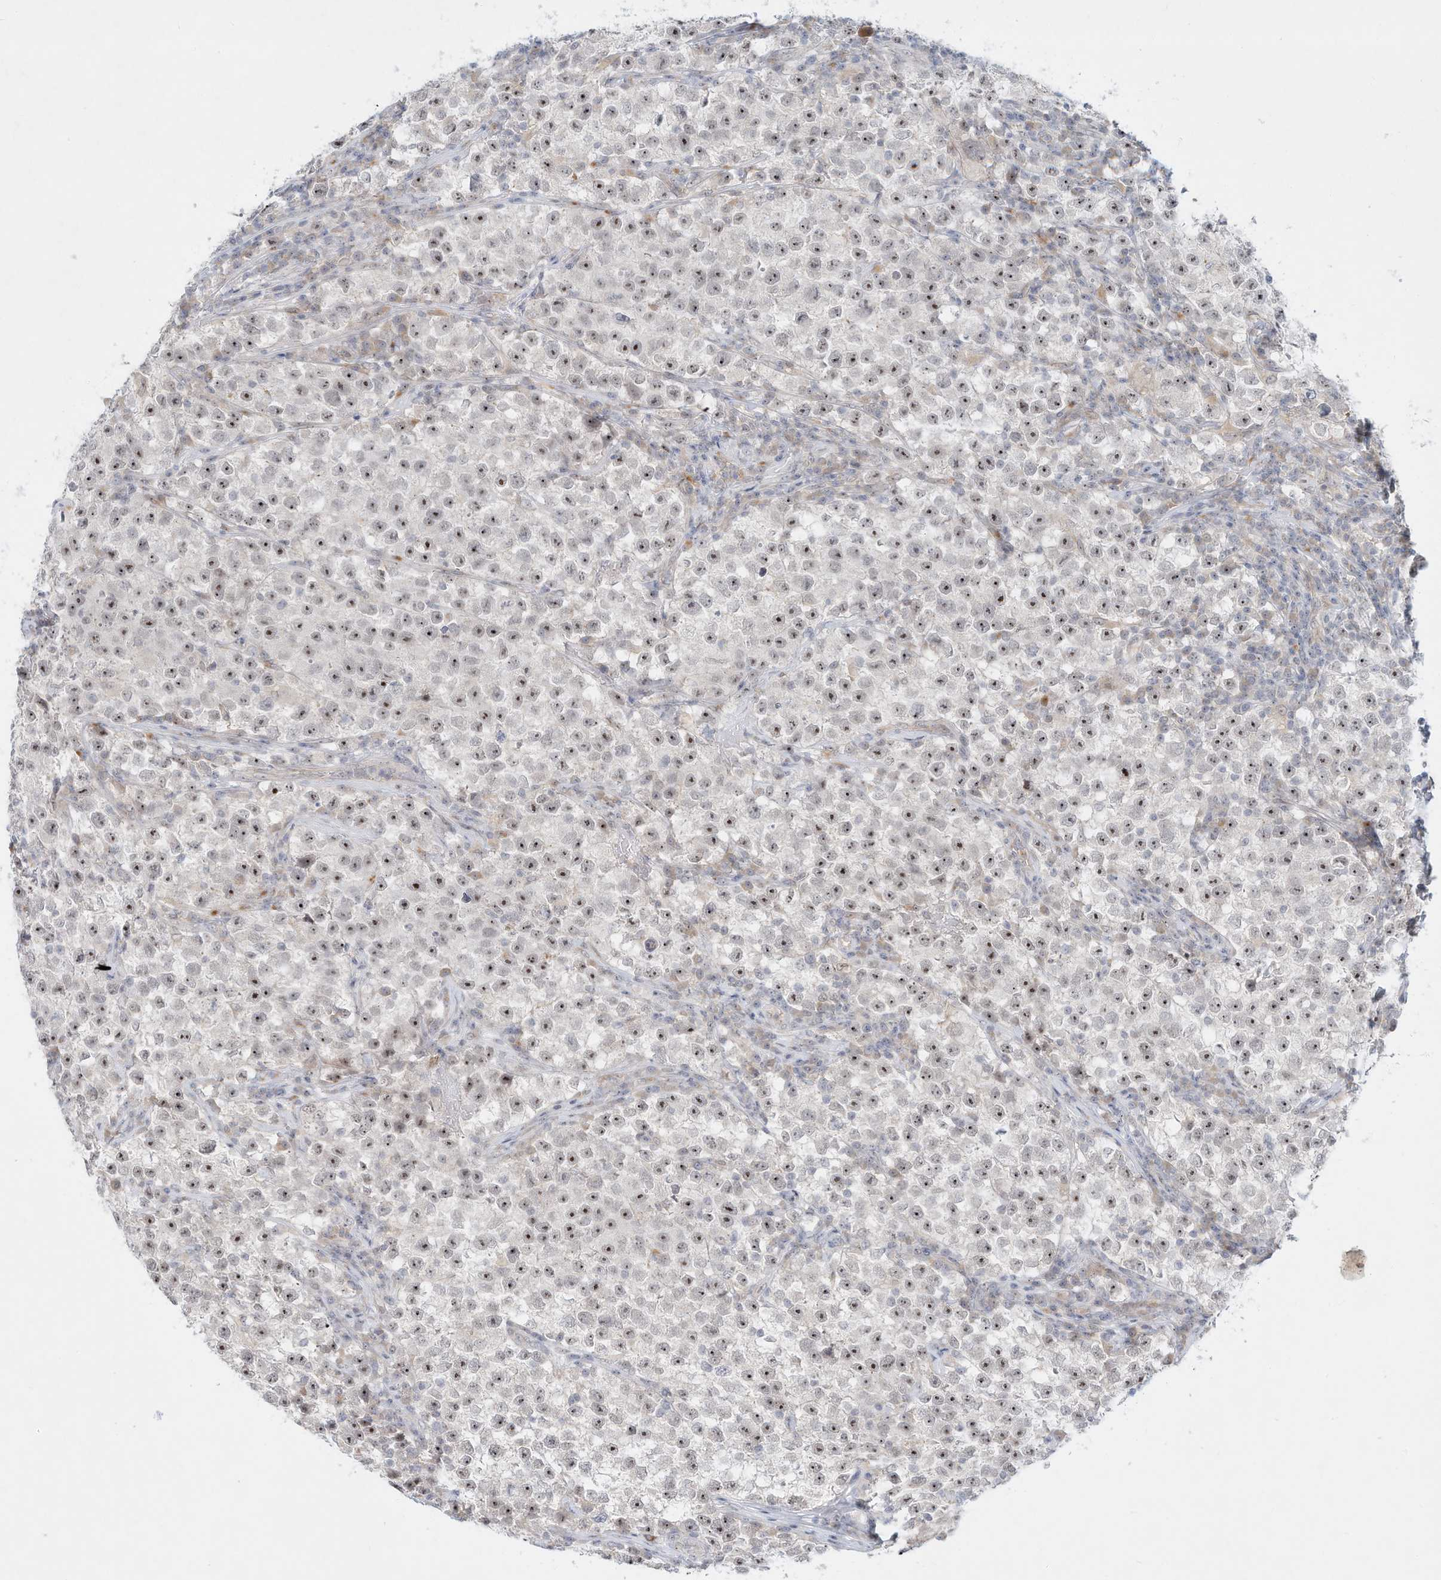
{"staining": {"intensity": "moderate", "quantity": ">75%", "location": "nuclear"}, "tissue": "testis cancer", "cell_type": "Tumor cells", "image_type": "cancer", "snomed": [{"axis": "morphology", "description": "Seminoma, NOS"}, {"axis": "topography", "description": "Testis"}], "caption": "Moderate nuclear protein staining is present in about >75% of tumor cells in testis seminoma.", "gene": "PAK6", "patient": {"sex": "male", "age": 22}}